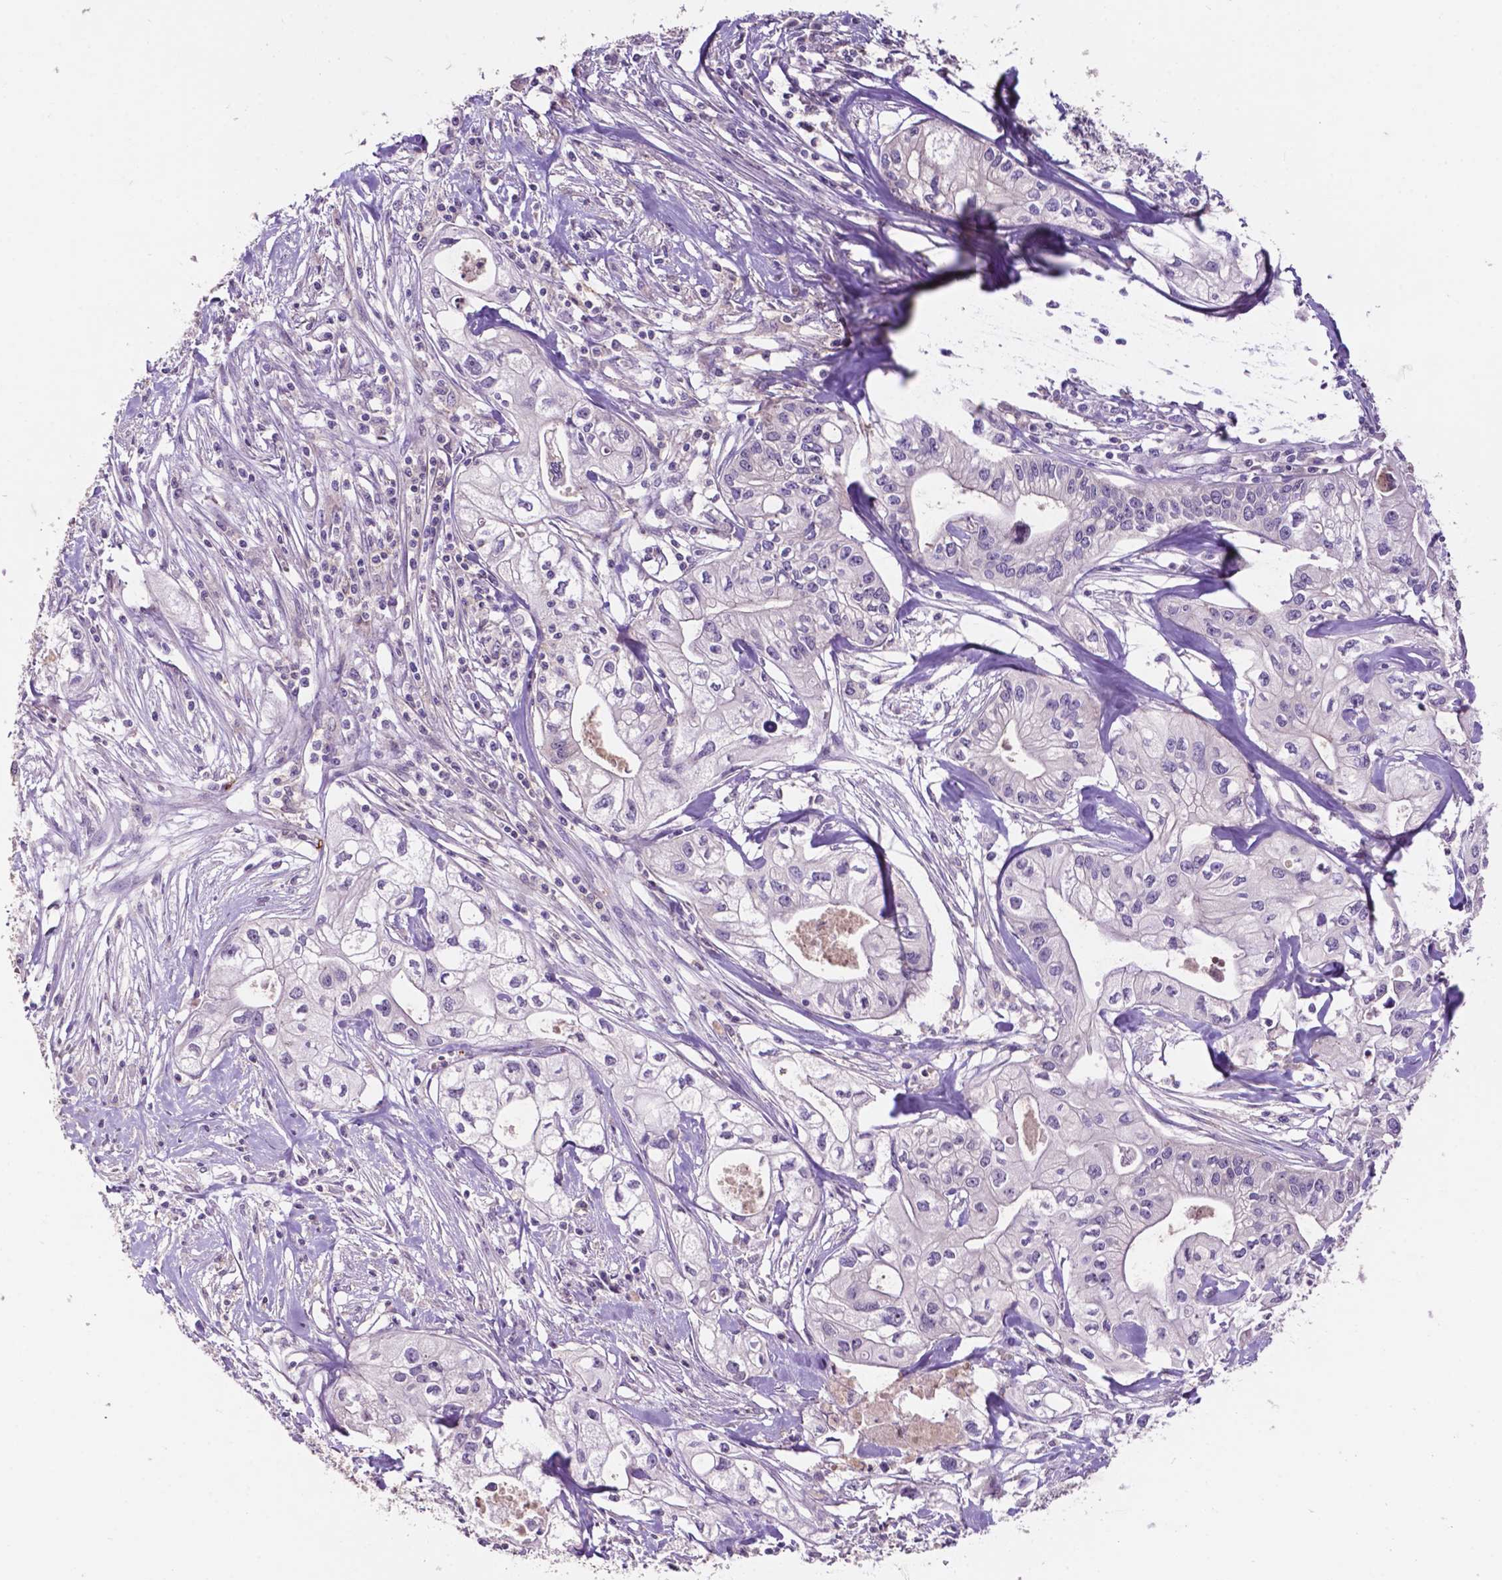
{"staining": {"intensity": "negative", "quantity": "none", "location": "none"}, "tissue": "pancreatic cancer", "cell_type": "Tumor cells", "image_type": "cancer", "snomed": [{"axis": "morphology", "description": "Adenocarcinoma, NOS"}, {"axis": "topography", "description": "Pancreas"}], "caption": "Tumor cells show no significant protein staining in adenocarcinoma (pancreatic). The staining is performed using DAB (3,3'-diaminobenzidine) brown chromogen with nuclei counter-stained in using hematoxylin.", "gene": "PLSCR1", "patient": {"sex": "male", "age": 70}}